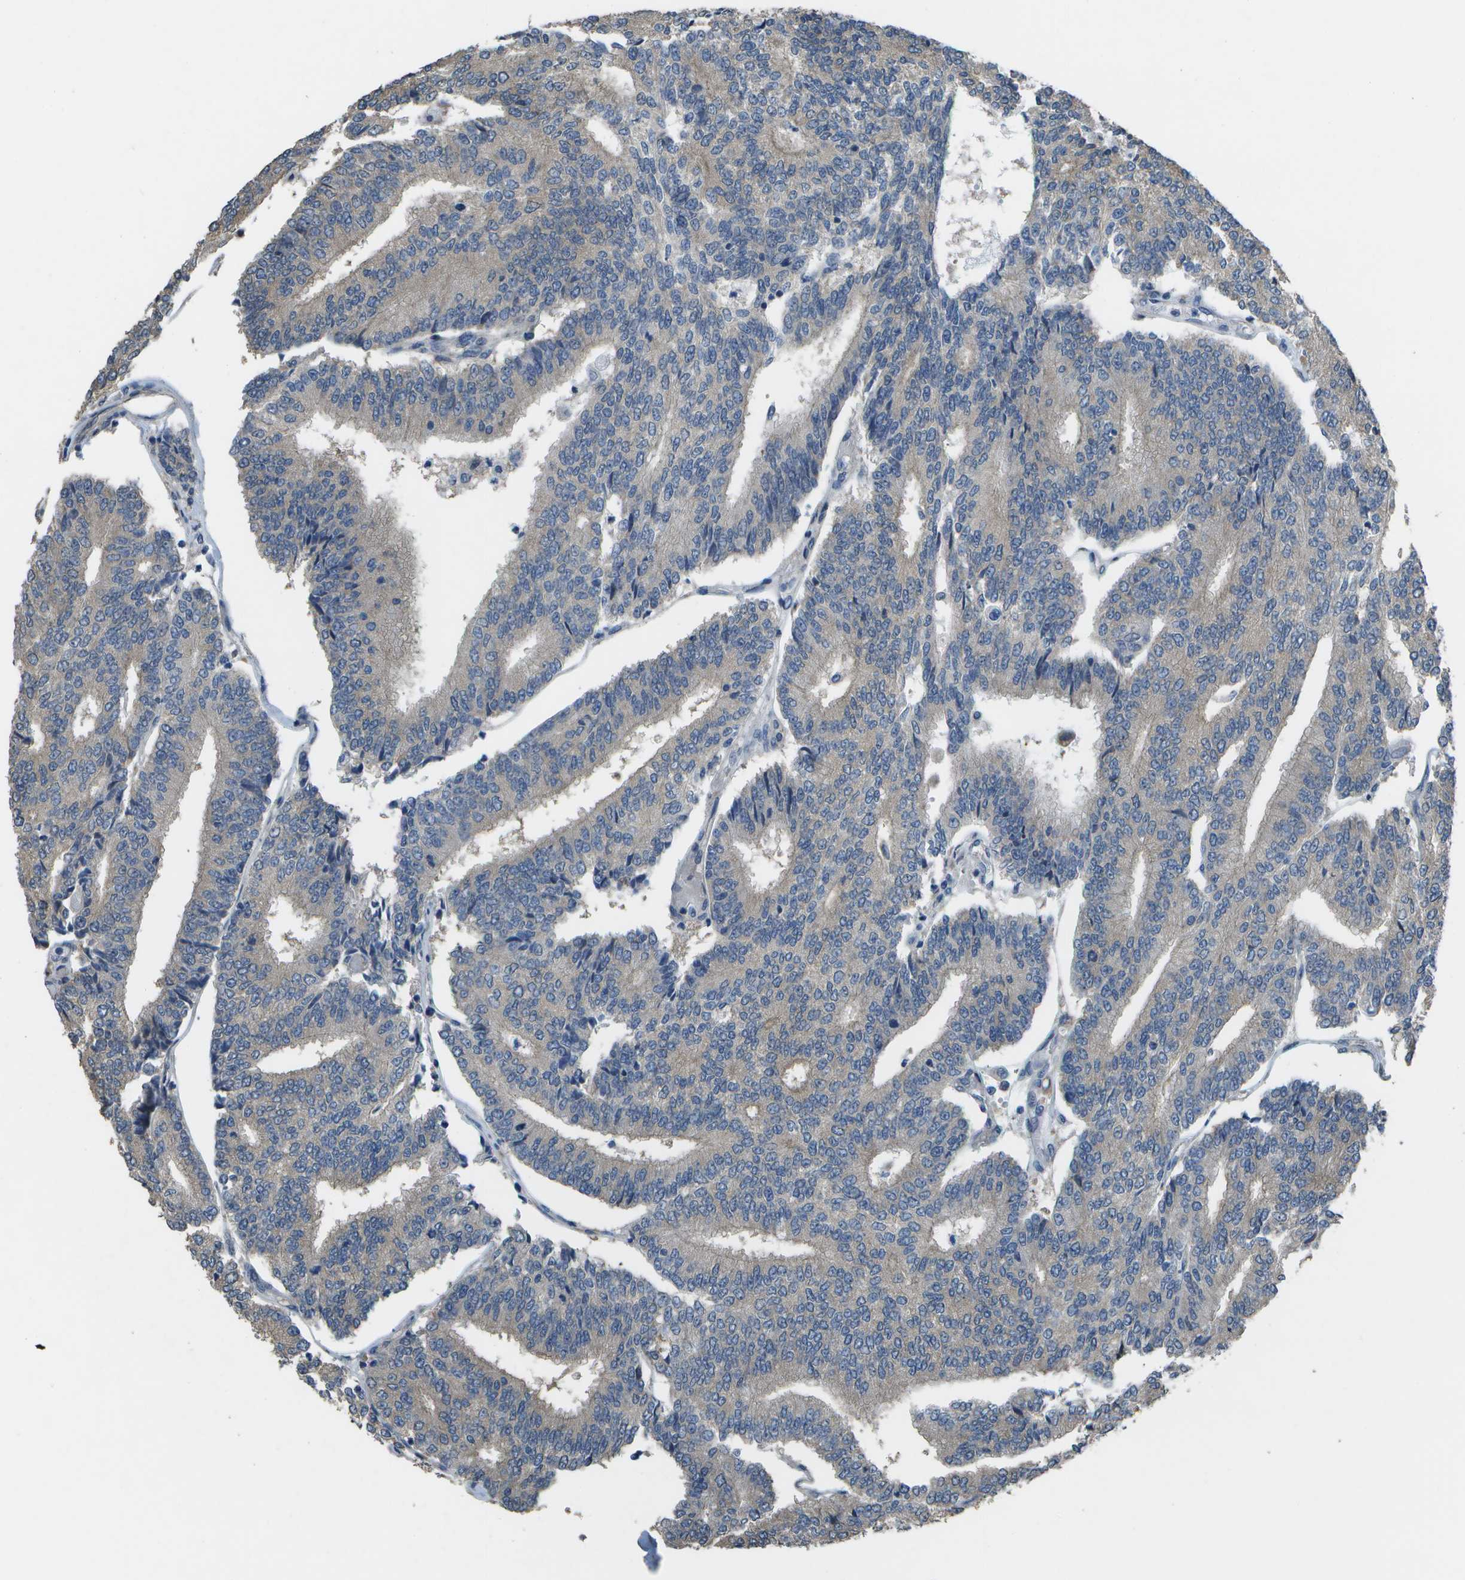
{"staining": {"intensity": "negative", "quantity": "none", "location": "none"}, "tissue": "prostate cancer", "cell_type": "Tumor cells", "image_type": "cancer", "snomed": [{"axis": "morphology", "description": "Normal tissue, NOS"}, {"axis": "morphology", "description": "Adenocarcinoma, High grade"}, {"axis": "topography", "description": "Prostate"}, {"axis": "topography", "description": "Seminal veicle"}], "caption": "DAB immunohistochemical staining of prostate cancer (high-grade adenocarcinoma) demonstrates no significant positivity in tumor cells.", "gene": "CLNS1A", "patient": {"sex": "male", "age": 55}}